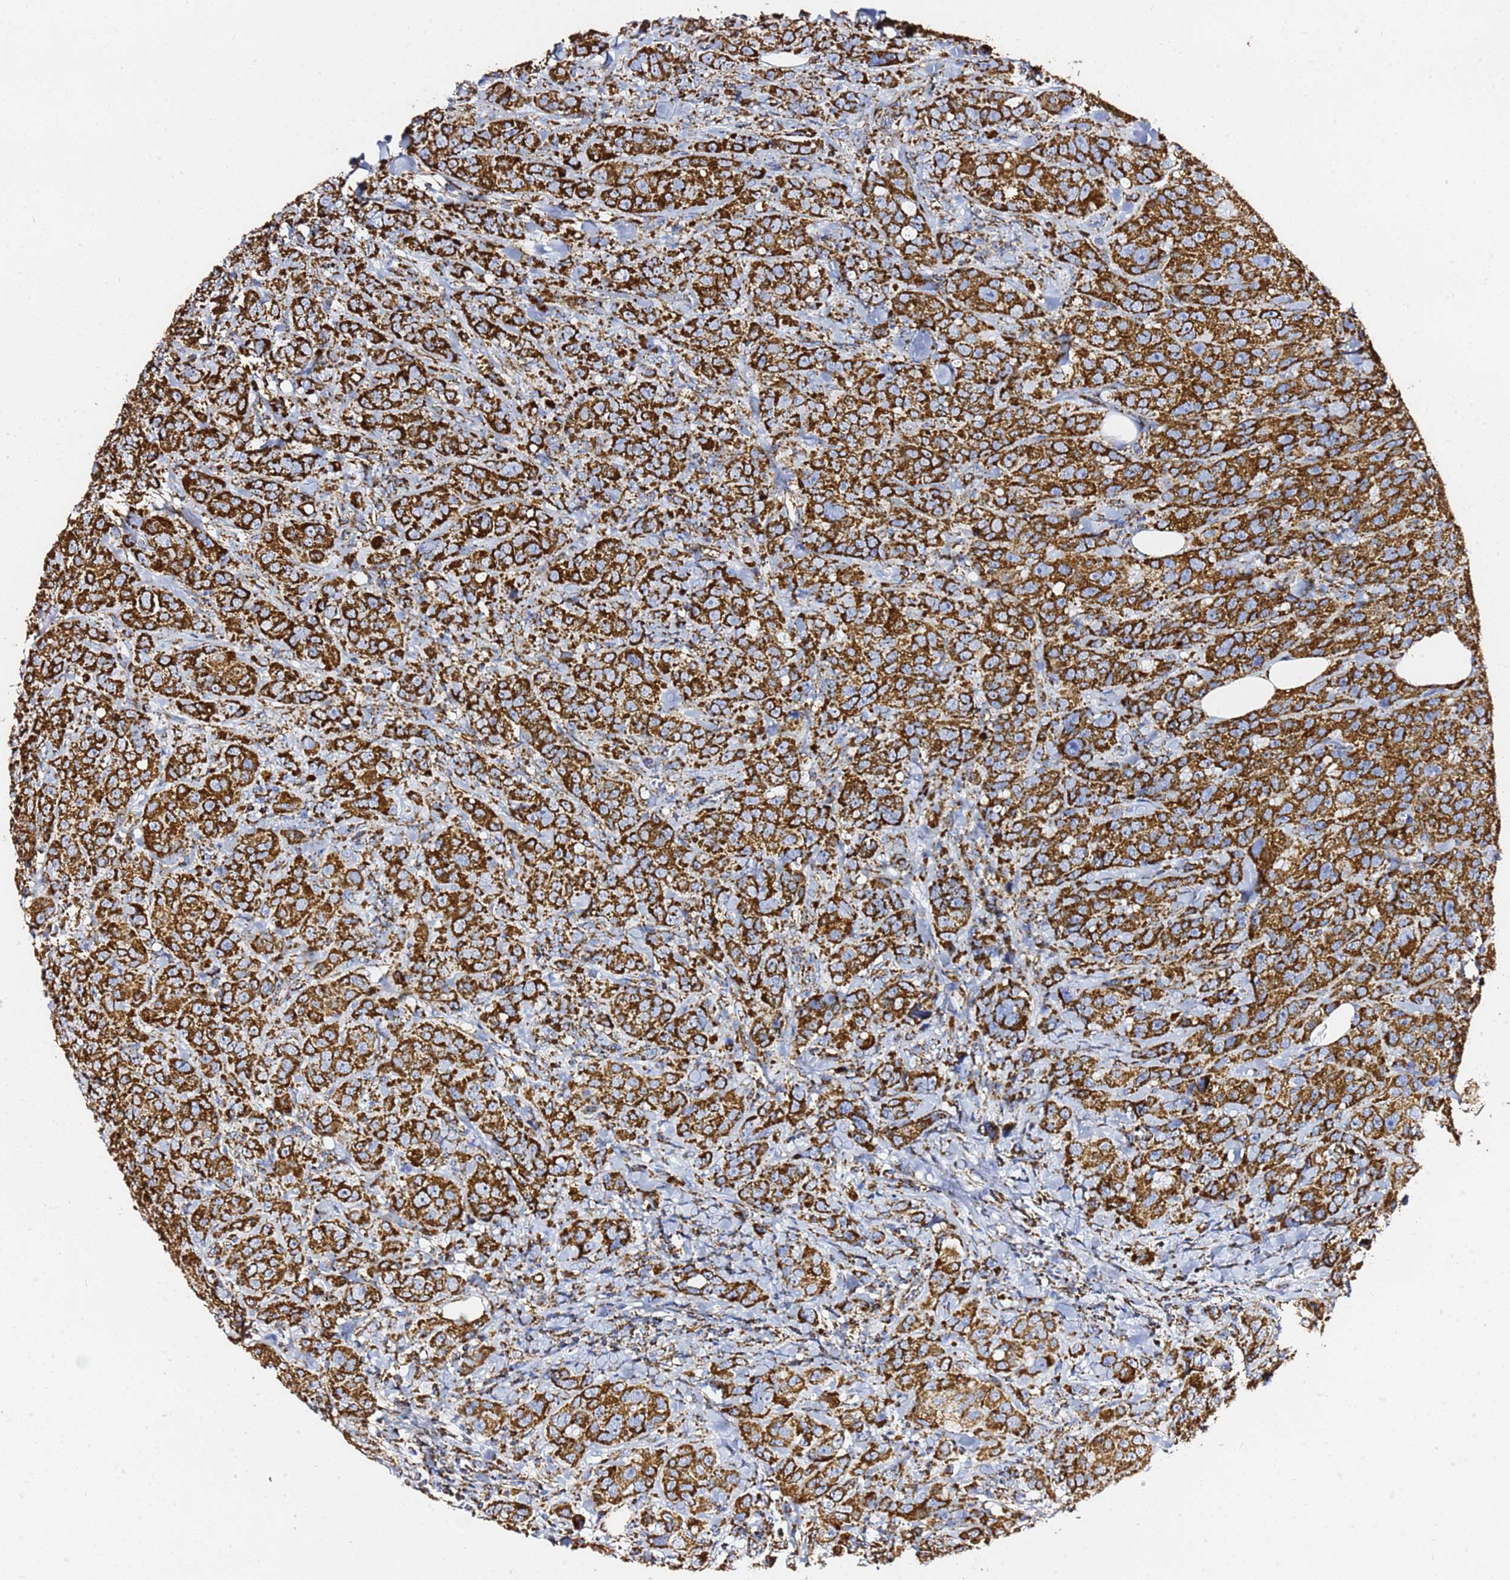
{"staining": {"intensity": "strong", "quantity": ">75%", "location": "cytoplasmic/membranous"}, "tissue": "breast cancer", "cell_type": "Tumor cells", "image_type": "cancer", "snomed": [{"axis": "morphology", "description": "Duct carcinoma"}, {"axis": "topography", "description": "Breast"}], "caption": "Immunohistochemistry (IHC) (DAB (3,3'-diaminobenzidine)) staining of human breast intraductal carcinoma demonstrates strong cytoplasmic/membranous protein positivity in approximately >75% of tumor cells.", "gene": "PHB2", "patient": {"sex": "female", "age": 43}}